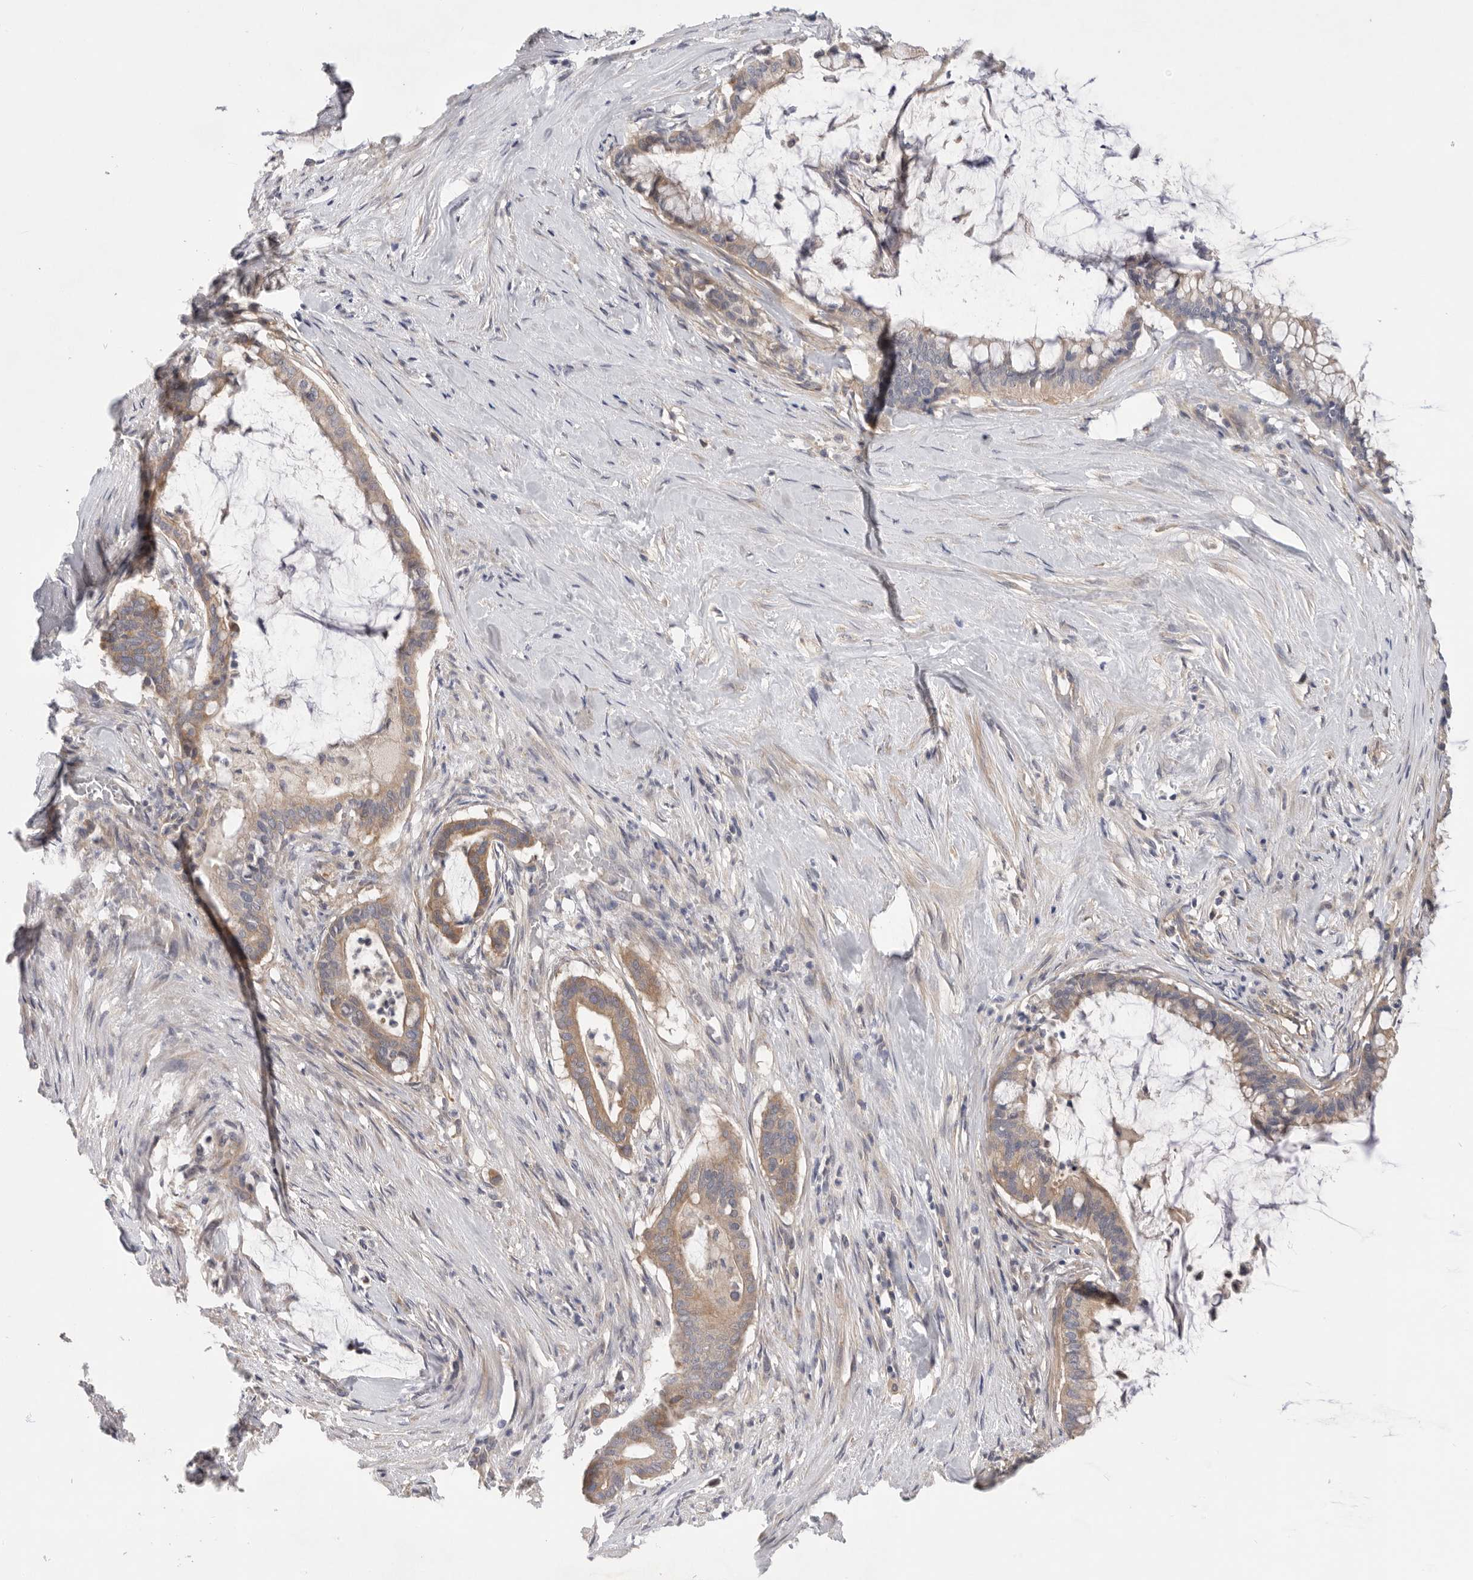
{"staining": {"intensity": "moderate", "quantity": ">75%", "location": "cytoplasmic/membranous"}, "tissue": "pancreatic cancer", "cell_type": "Tumor cells", "image_type": "cancer", "snomed": [{"axis": "morphology", "description": "Adenocarcinoma, NOS"}, {"axis": "topography", "description": "Pancreas"}], "caption": "Human adenocarcinoma (pancreatic) stained for a protein (brown) shows moderate cytoplasmic/membranous positive staining in about >75% of tumor cells.", "gene": "MTFR1L", "patient": {"sex": "male", "age": 41}}